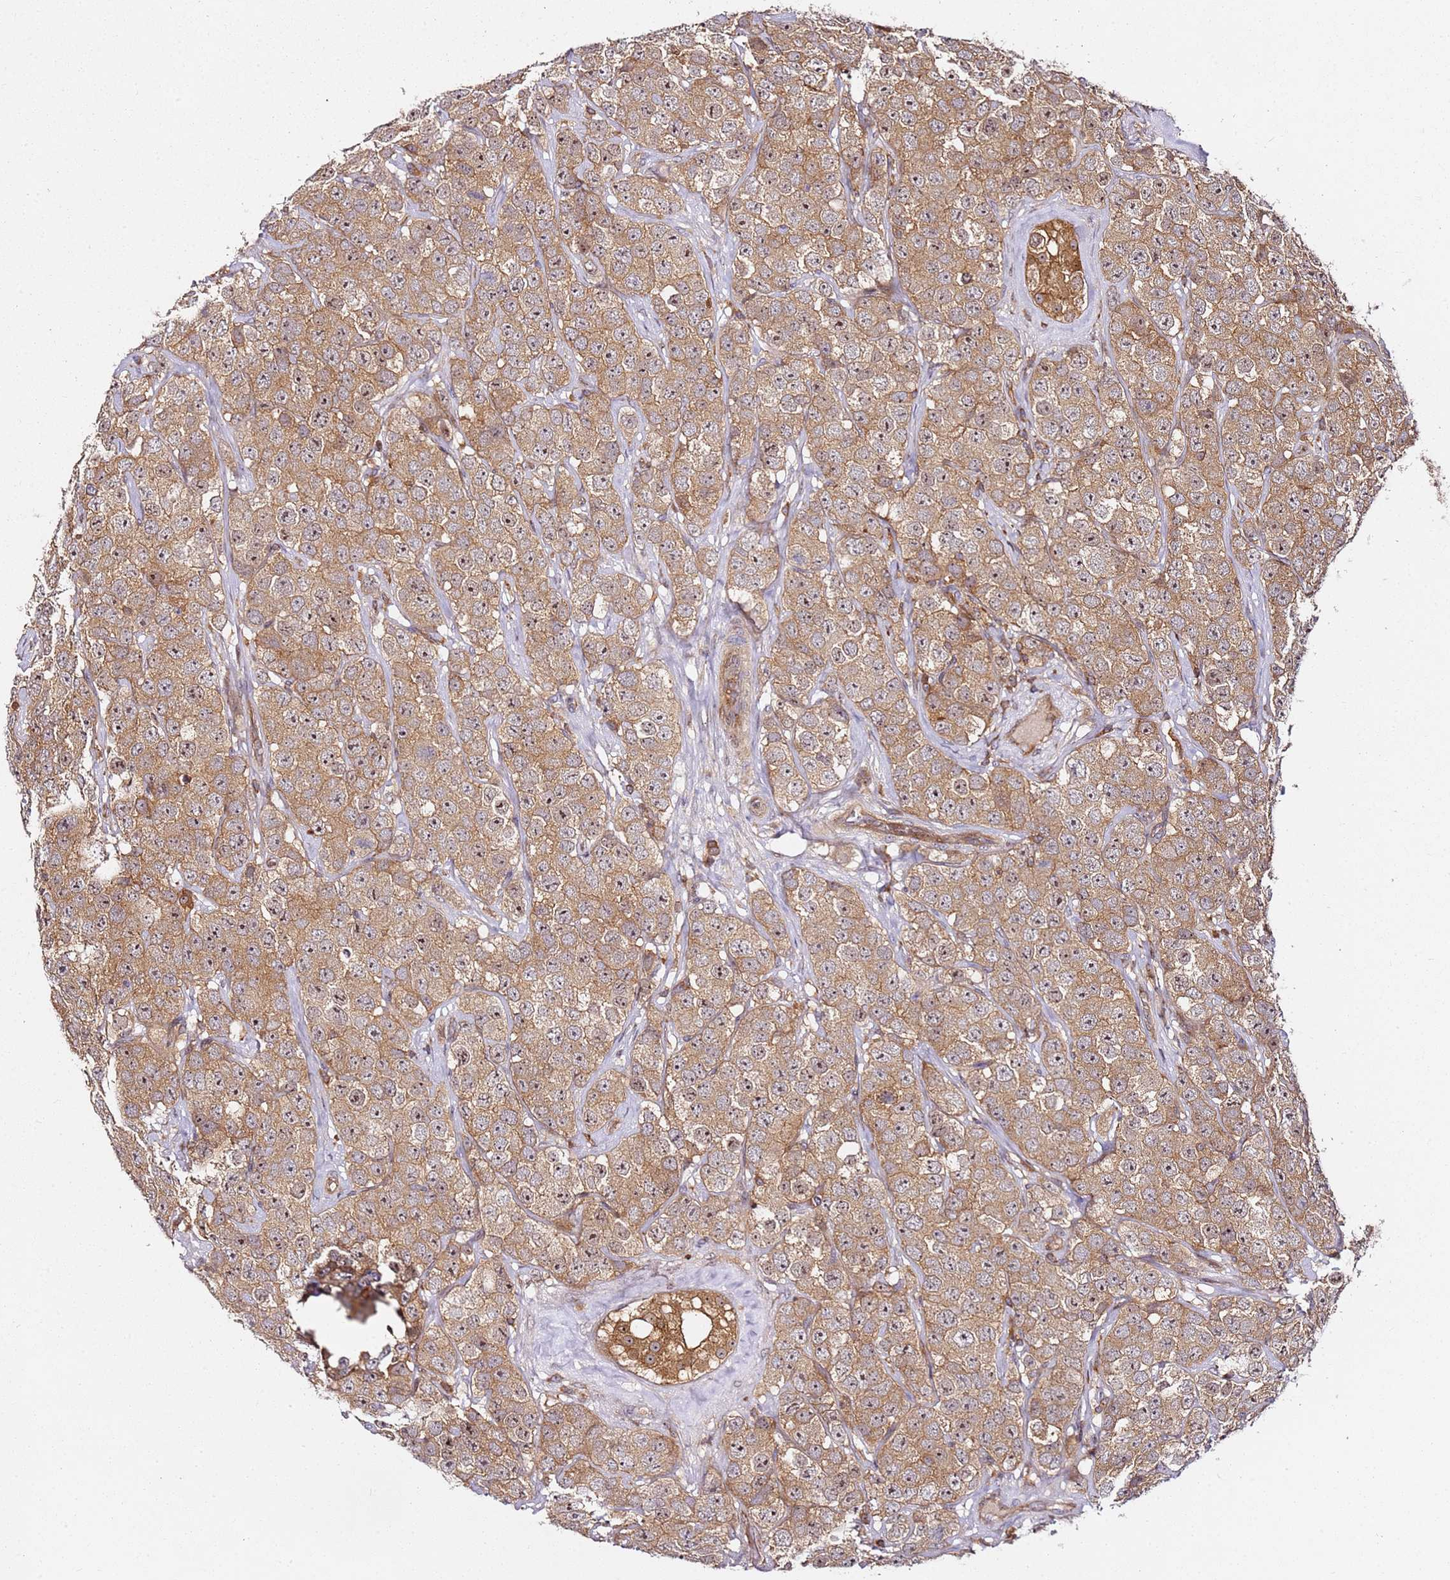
{"staining": {"intensity": "moderate", "quantity": ">75%", "location": "cytoplasmic/membranous,nuclear"}, "tissue": "testis cancer", "cell_type": "Tumor cells", "image_type": "cancer", "snomed": [{"axis": "morphology", "description": "Seminoma, NOS"}, {"axis": "topography", "description": "Testis"}], "caption": "Protein expression analysis of human testis cancer reveals moderate cytoplasmic/membranous and nuclear expression in about >75% of tumor cells.", "gene": "PRMT7", "patient": {"sex": "male", "age": 28}}